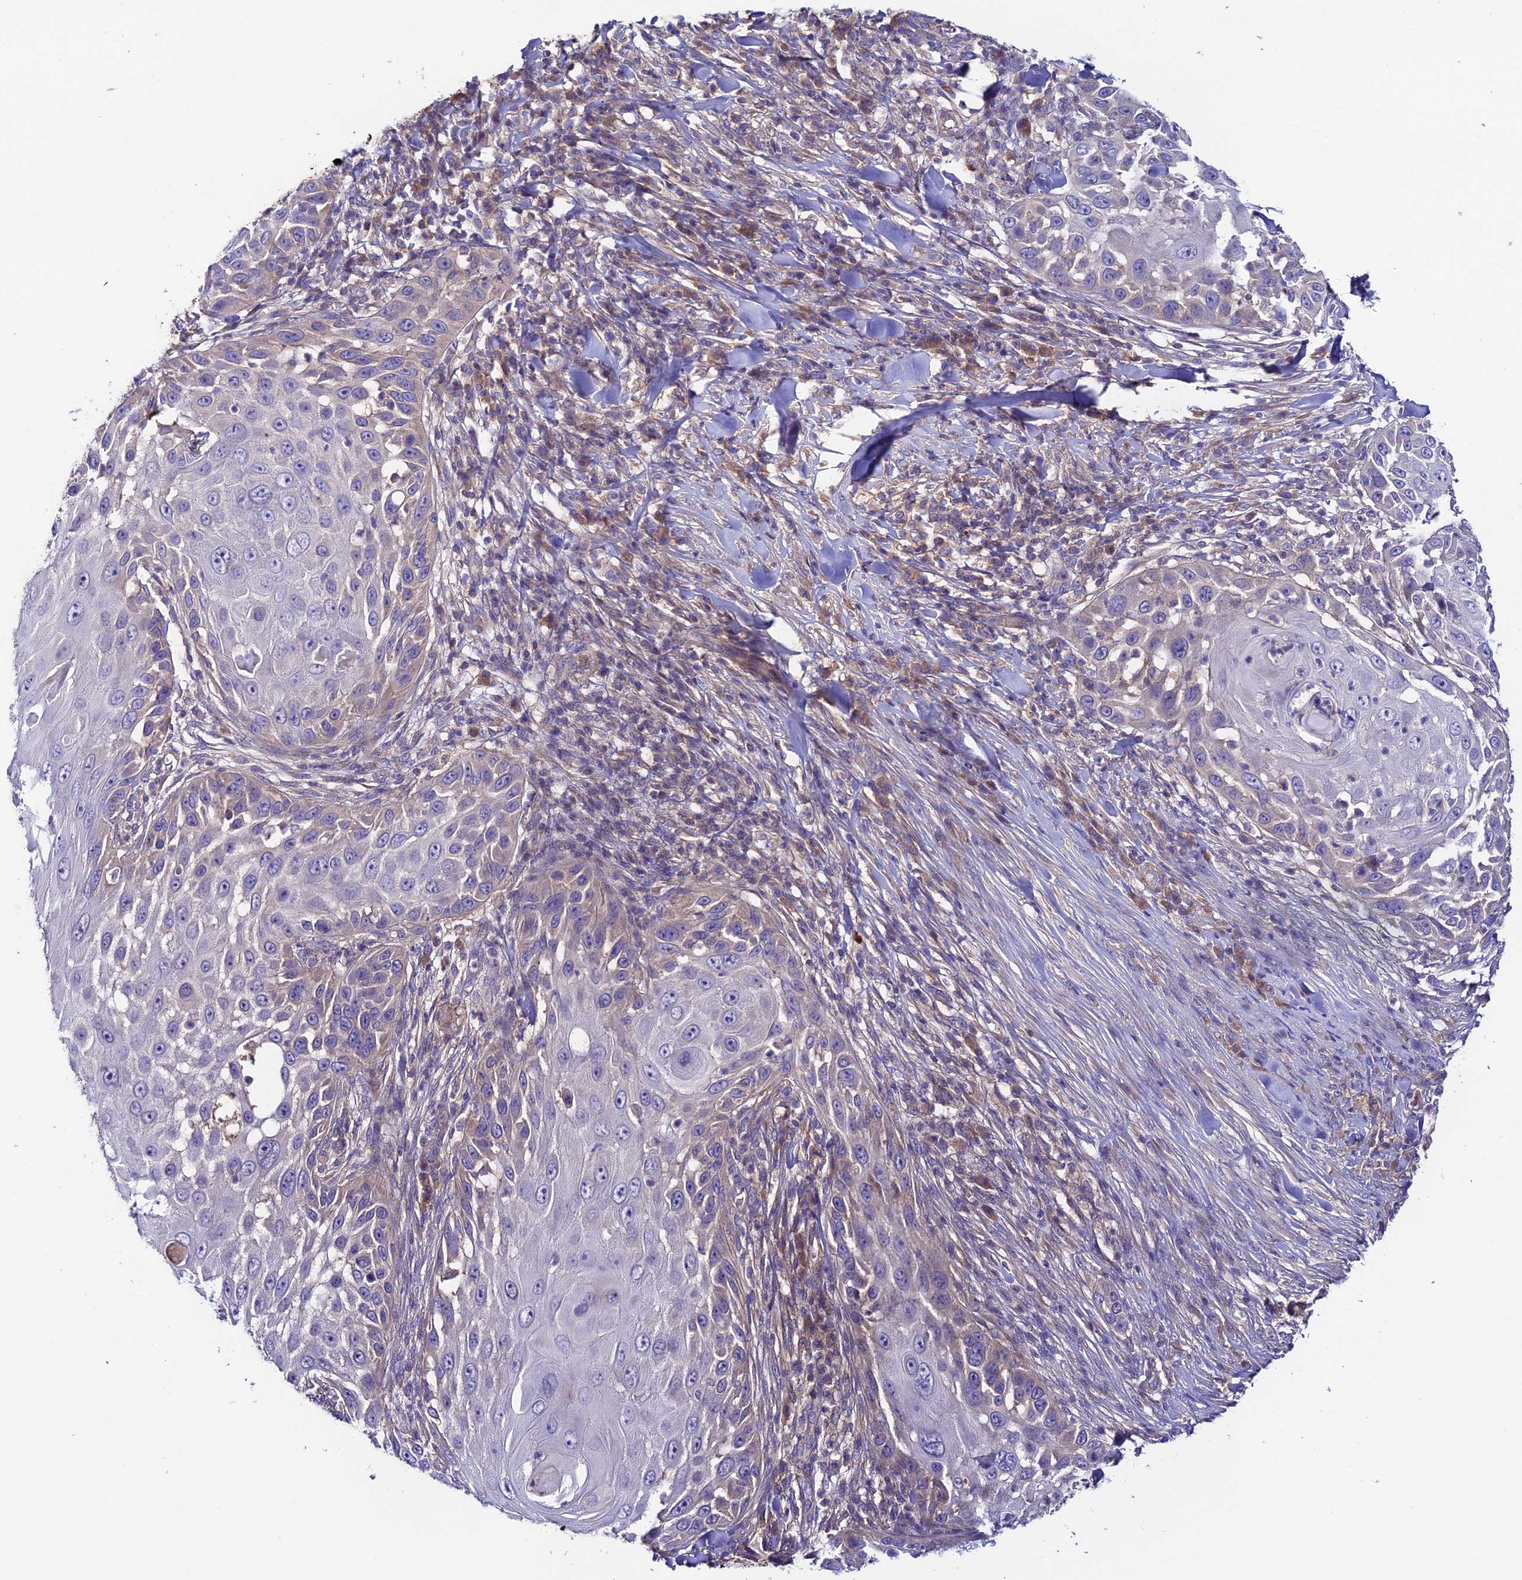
{"staining": {"intensity": "weak", "quantity": "<25%", "location": "cytoplasmic/membranous"}, "tissue": "skin cancer", "cell_type": "Tumor cells", "image_type": "cancer", "snomed": [{"axis": "morphology", "description": "Squamous cell carcinoma, NOS"}, {"axis": "topography", "description": "Skin"}], "caption": "Photomicrograph shows no protein staining in tumor cells of skin squamous cell carcinoma tissue.", "gene": "BRME1", "patient": {"sex": "female", "age": 44}}